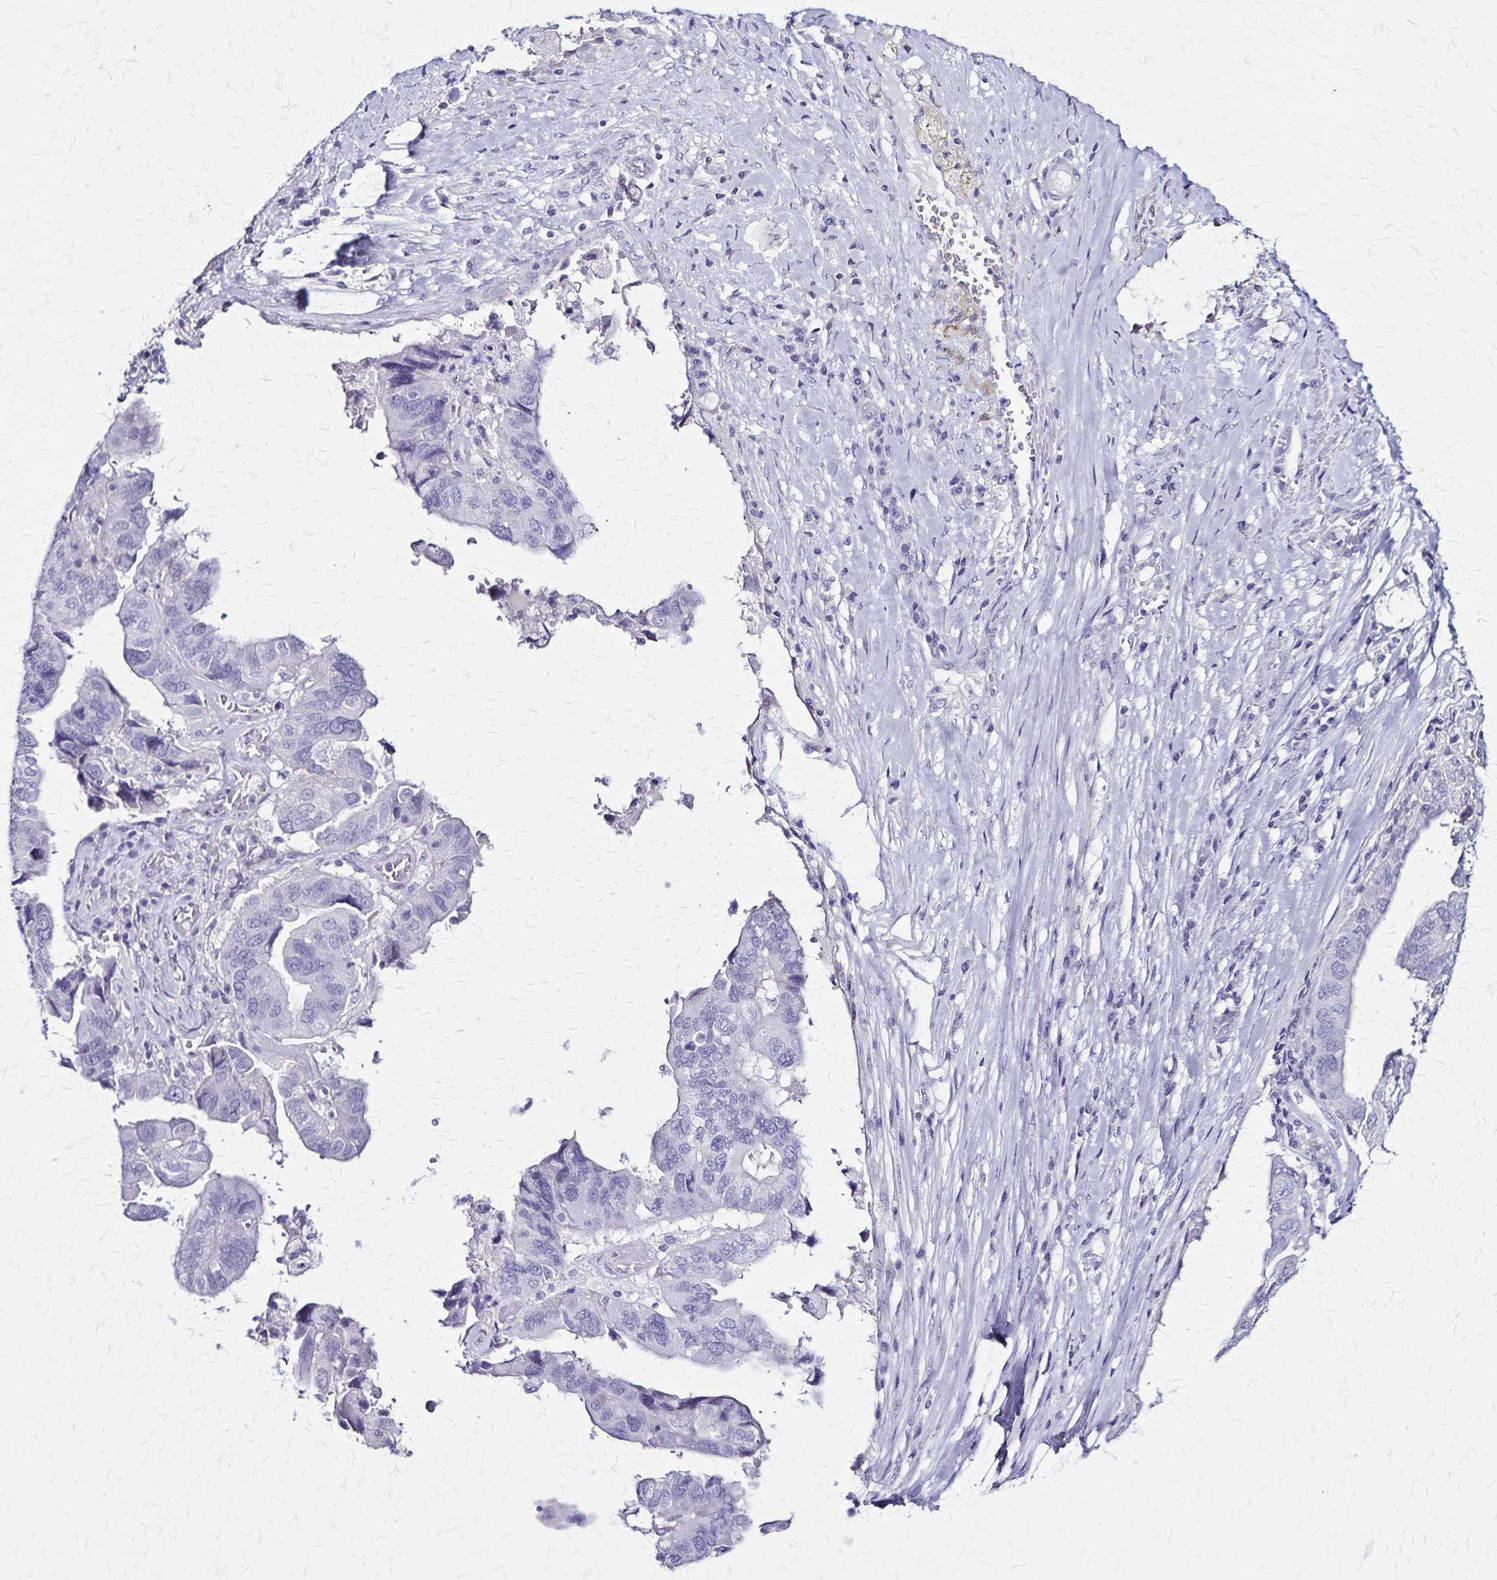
{"staining": {"intensity": "negative", "quantity": "none", "location": "none"}, "tissue": "ovarian cancer", "cell_type": "Tumor cells", "image_type": "cancer", "snomed": [{"axis": "morphology", "description": "Cystadenocarcinoma, serous, NOS"}, {"axis": "topography", "description": "Ovary"}], "caption": "Ovarian serous cystadenocarcinoma stained for a protein using immunohistochemistry (IHC) exhibits no expression tumor cells.", "gene": "PLXNA4", "patient": {"sex": "female", "age": 79}}